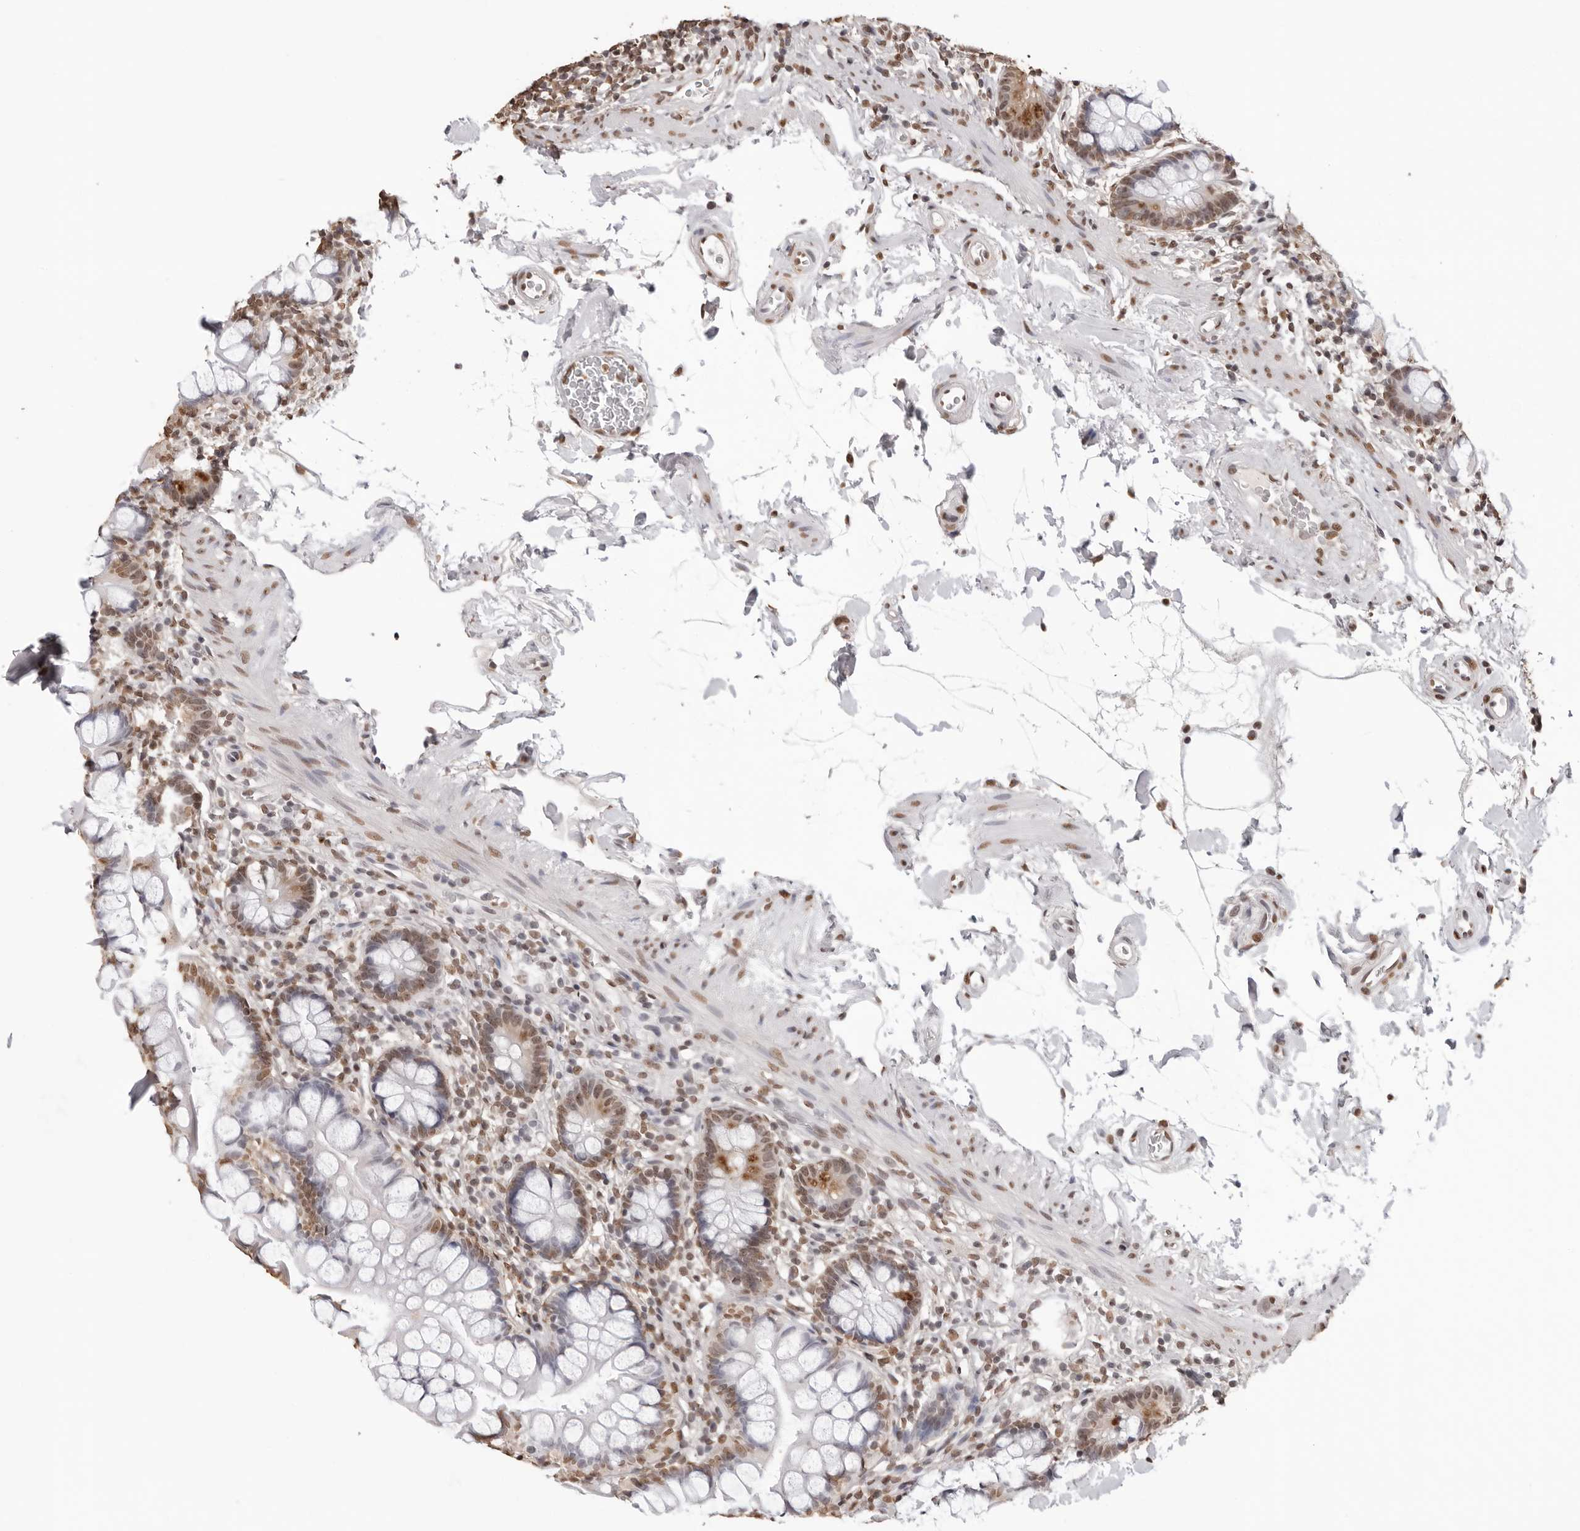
{"staining": {"intensity": "moderate", "quantity": ">75%", "location": "nuclear"}, "tissue": "small intestine", "cell_type": "Glandular cells", "image_type": "normal", "snomed": [{"axis": "morphology", "description": "Normal tissue, NOS"}, {"axis": "topography", "description": "Small intestine"}], "caption": "Moderate nuclear positivity is appreciated in about >75% of glandular cells in normal small intestine.", "gene": "OLIG3", "patient": {"sex": "female", "age": 84}}